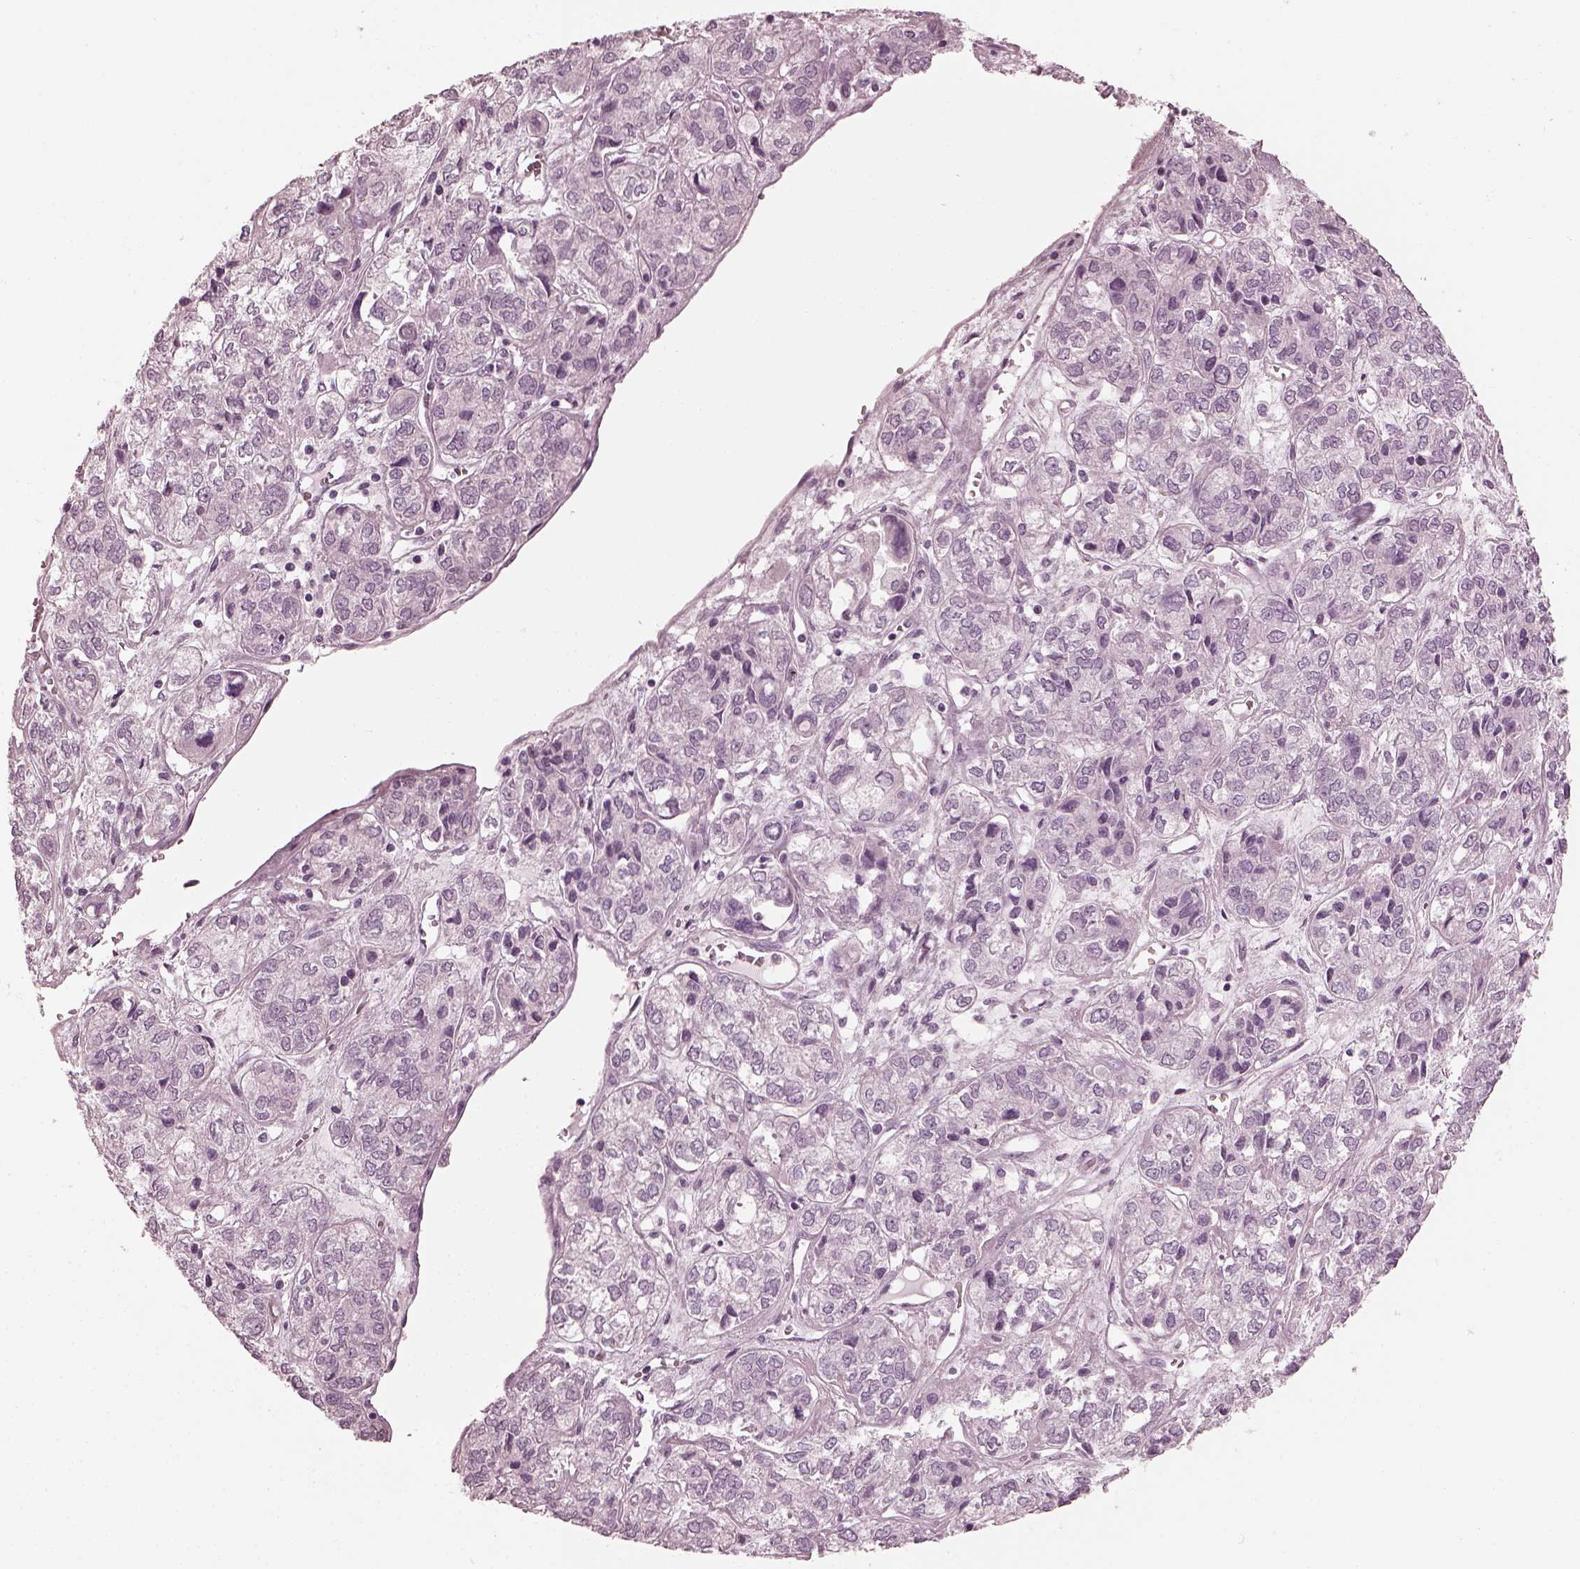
{"staining": {"intensity": "negative", "quantity": "none", "location": "none"}, "tissue": "ovarian cancer", "cell_type": "Tumor cells", "image_type": "cancer", "snomed": [{"axis": "morphology", "description": "Carcinoma, endometroid"}, {"axis": "topography", "description": "Ovary"}], "caption": "Ovarian cancer stained for a protein using IHC exhibits no staining tumor cells.", "gene": "SAXO2", "patient": {"sex": "female", "age": 64}}